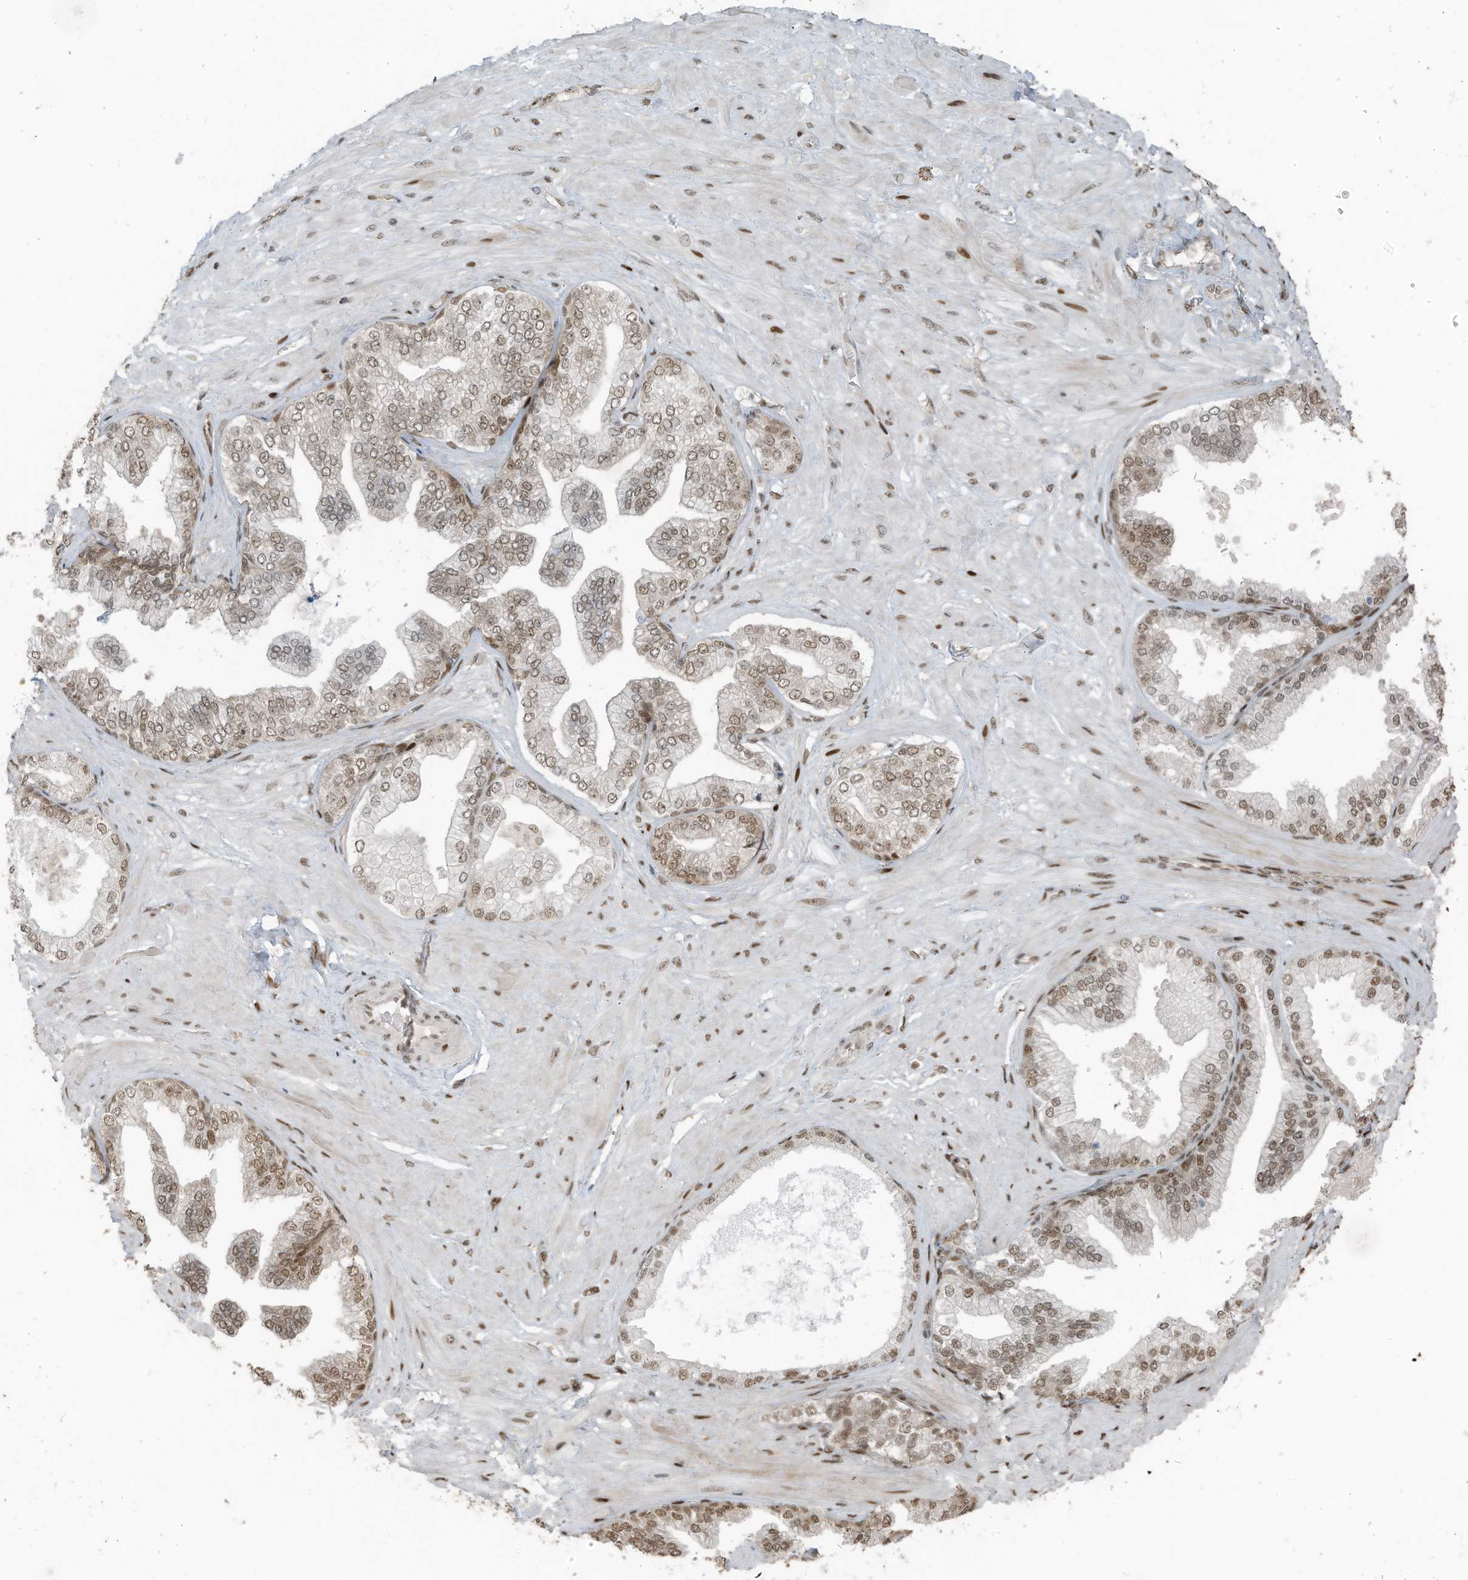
{"staining": {"intensity": "moderate", "quantity": ">75%", "location": "nuclear"}, "tissue": "adipose tissue", "cell_type": "Adipocytes", "image_type": "normal", "snomed": [{"axis": "morphology", "description": "Normal tissue, NOS"}, {"axis": "morphology", "description": "Adenocarcinoma, Low grade"}, {"axis": "topography", "description": "Prostate"}, {"axis": "topography", "description": "Peripheral nerve tissue"}], "caption": "Normal adipose tissue reveals moderate nuclear staining in about >75% of adipocytes, visualized by immunohistochemistry. The staining was performed using DAB (3,3'-diaminobenzidine), with brown indicating positive protein expression. Nuclei are stained blue with hematoxylin.", "gene": "PCNP", "patient": {"sex": "male", "age": 63}}